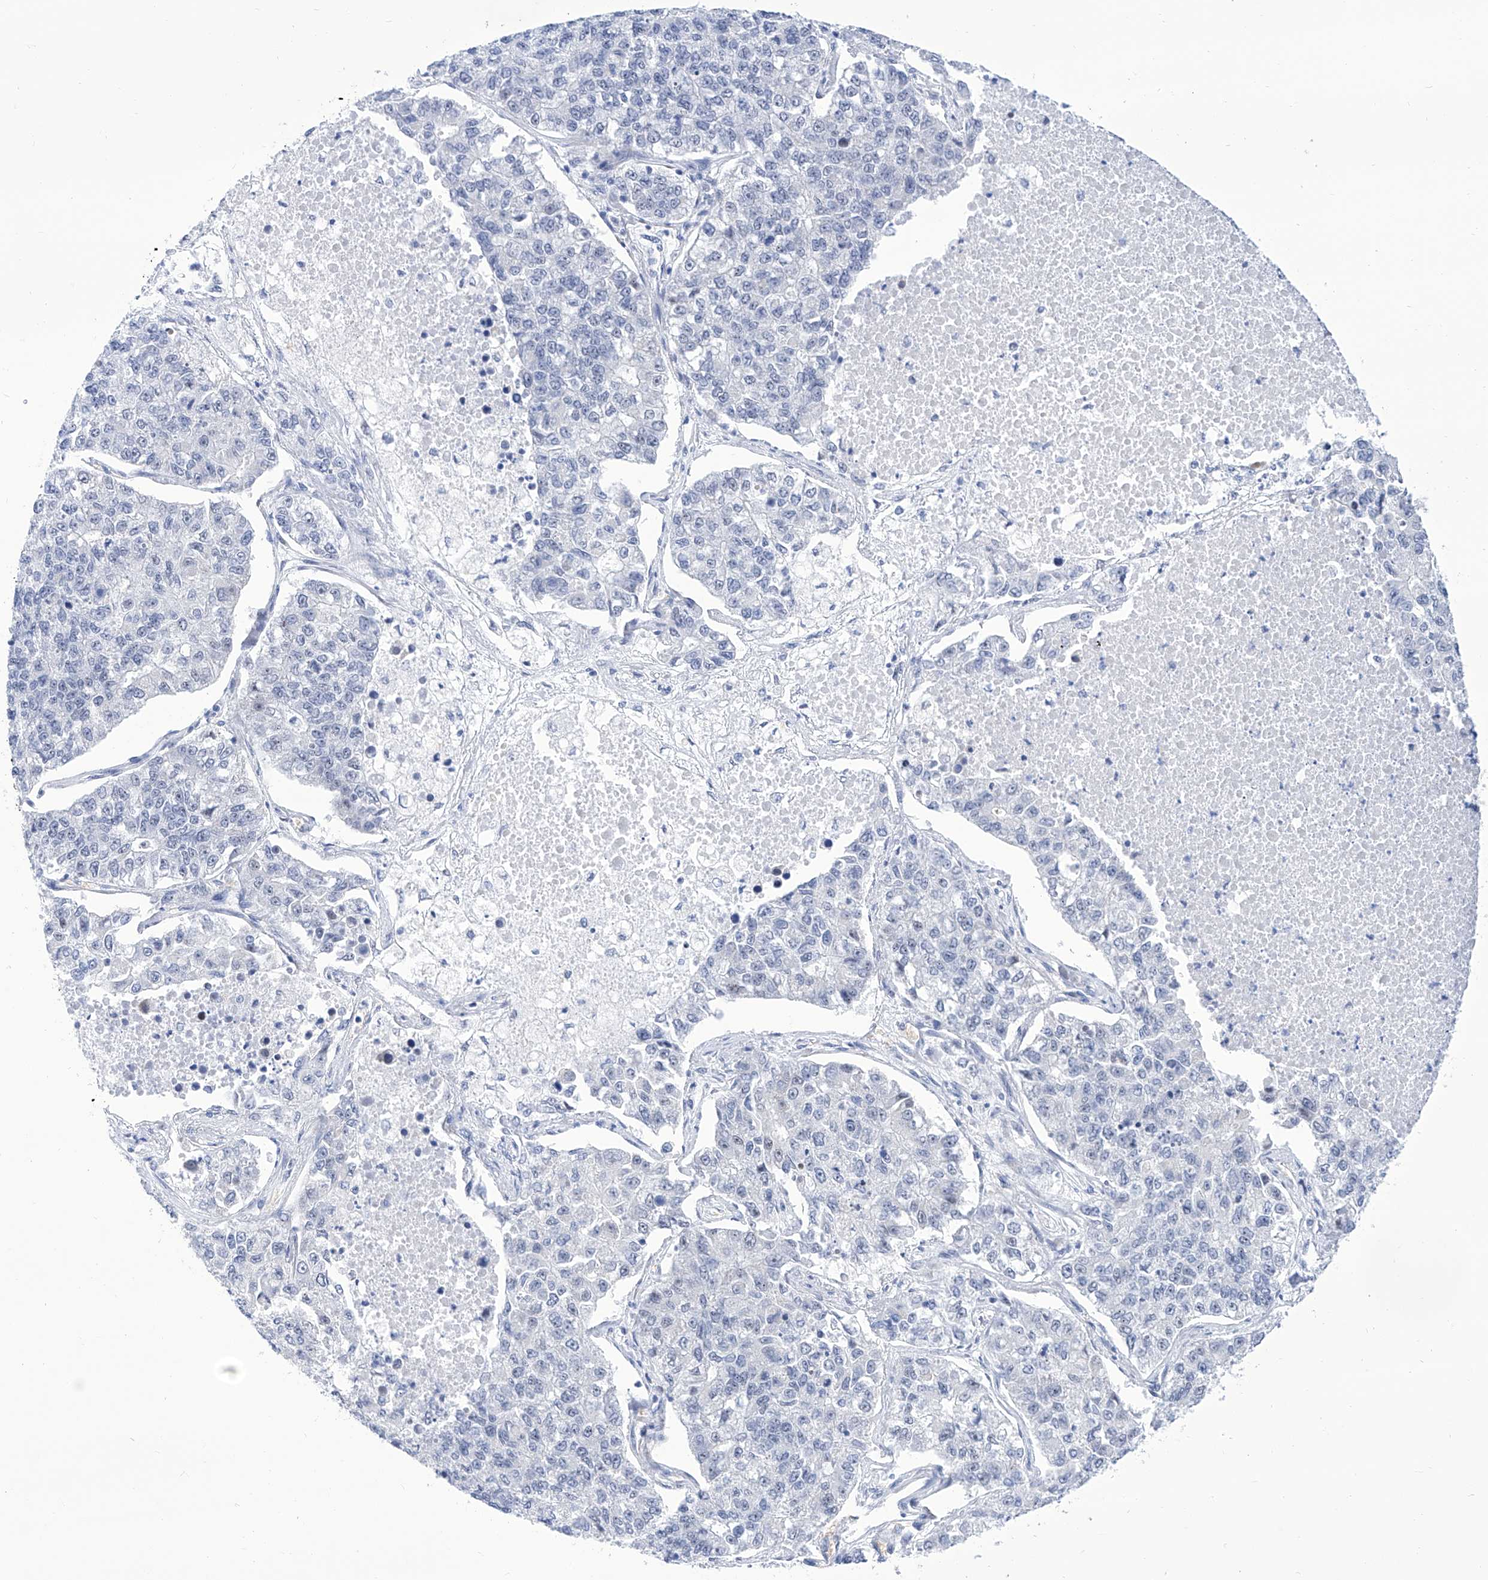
{"staining": {"intensity": "negative", "quantity": "none", "location": "none"}, "tissue": "lung cancer", "cell_type": "Tumor cells", "image_type": "cancer", "snomed": [{"axis": "morphology", "description": "Adenocarcinoma, NOS"}, {"axis": "topography", "description": "Lung"}], "caption": "This is an immunohistochemistry (IHC) photomicrograph of adenocarcinoma (lung). There is no positivity in tumor cells.", "gene": "SART1", "patient": {"sex": "male", "age": 49}}